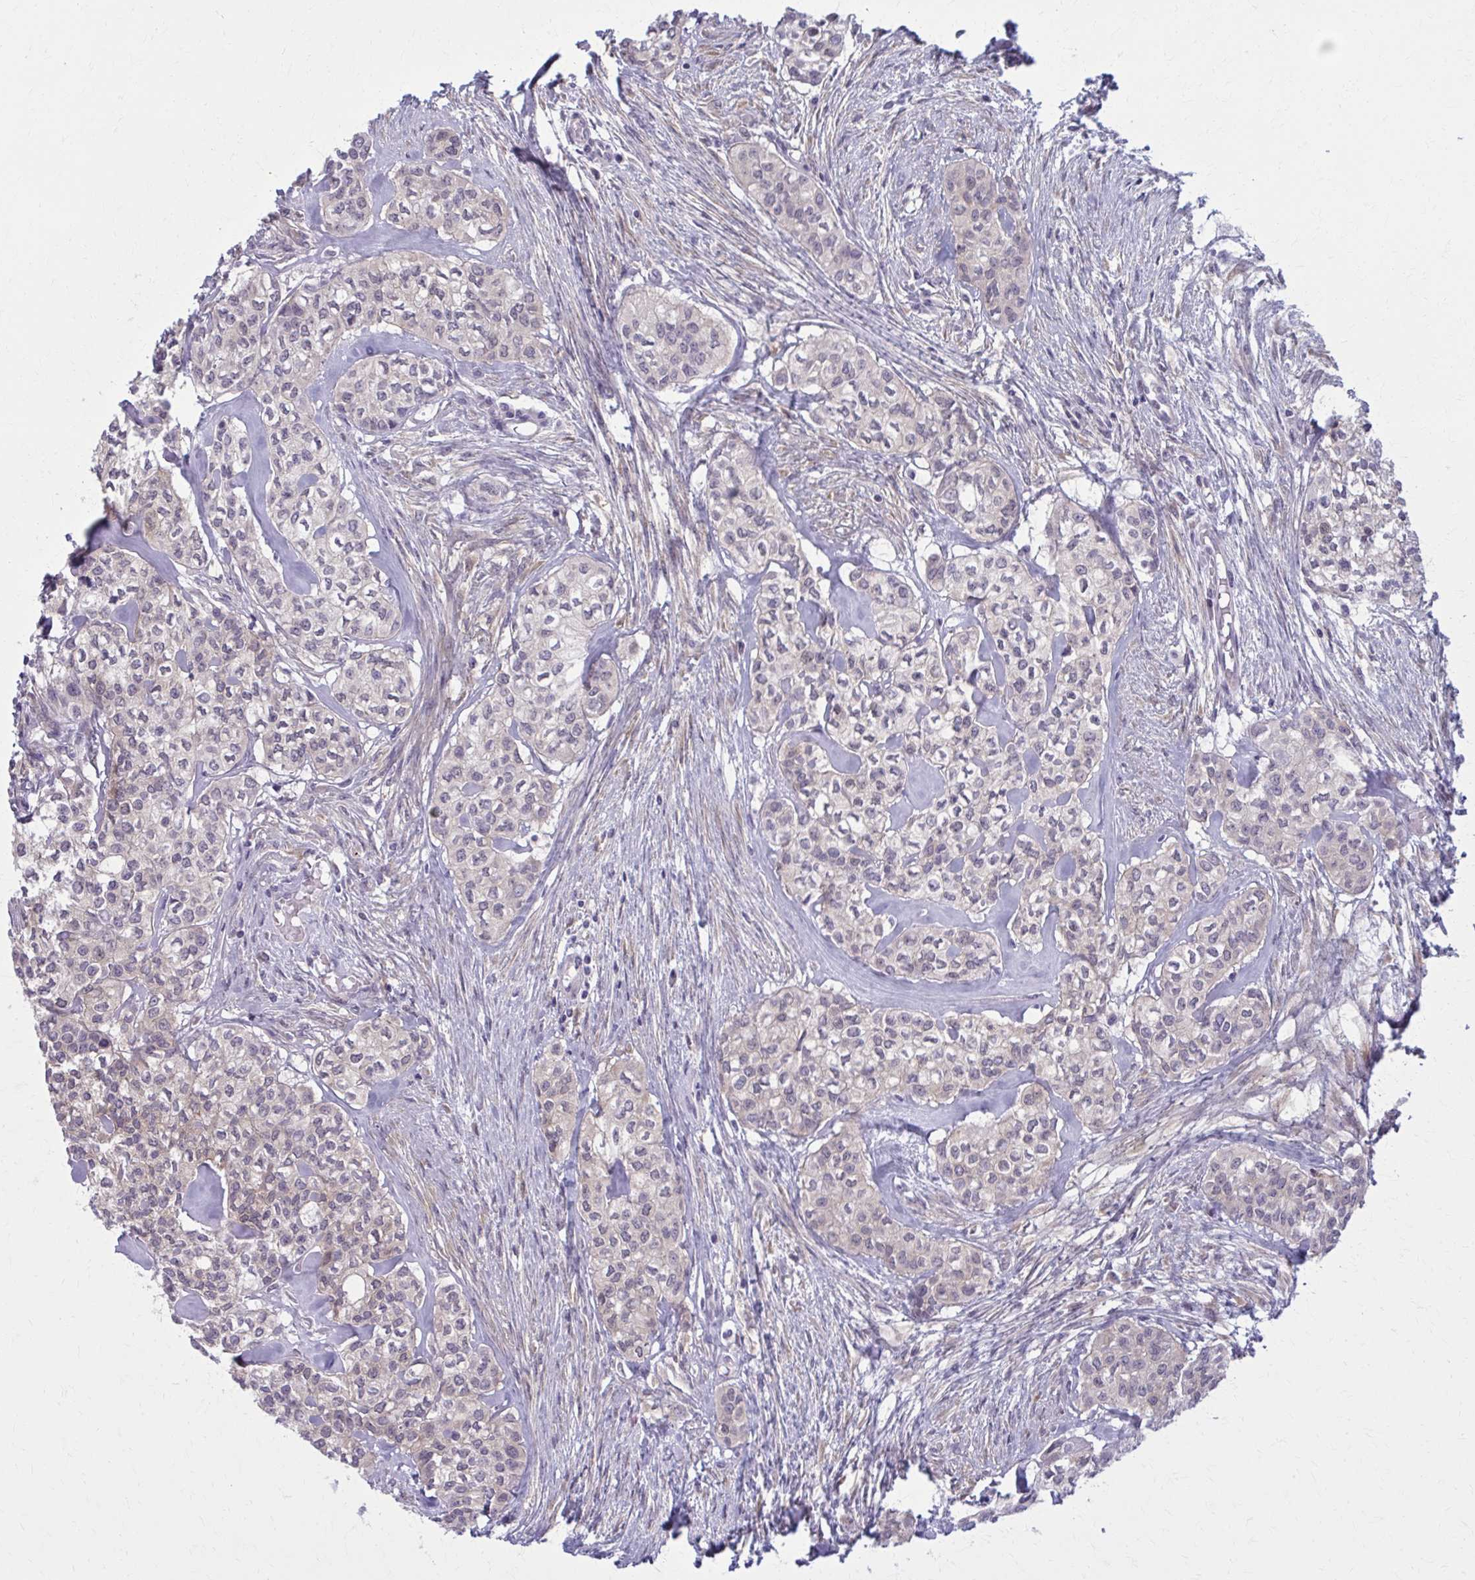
{"staining": {"intensity": "negative", "quantity": "none", "location": "none"}, "tissue": "head and neck cancer", "cell_type": "Tumor cells", "image_type": "cancer", "snomed": [{"axis": "morphology", "description": "Adenocarcinoma, NOS"}, {"axis": "topography", "description": "Head-Neck"}], "caption": "IHC of human adenocarcinoma (head and neck) reveals no staining in tumor cells.", "gene": "NUMBL", "patient": {"sex": "male", "age": 81}}